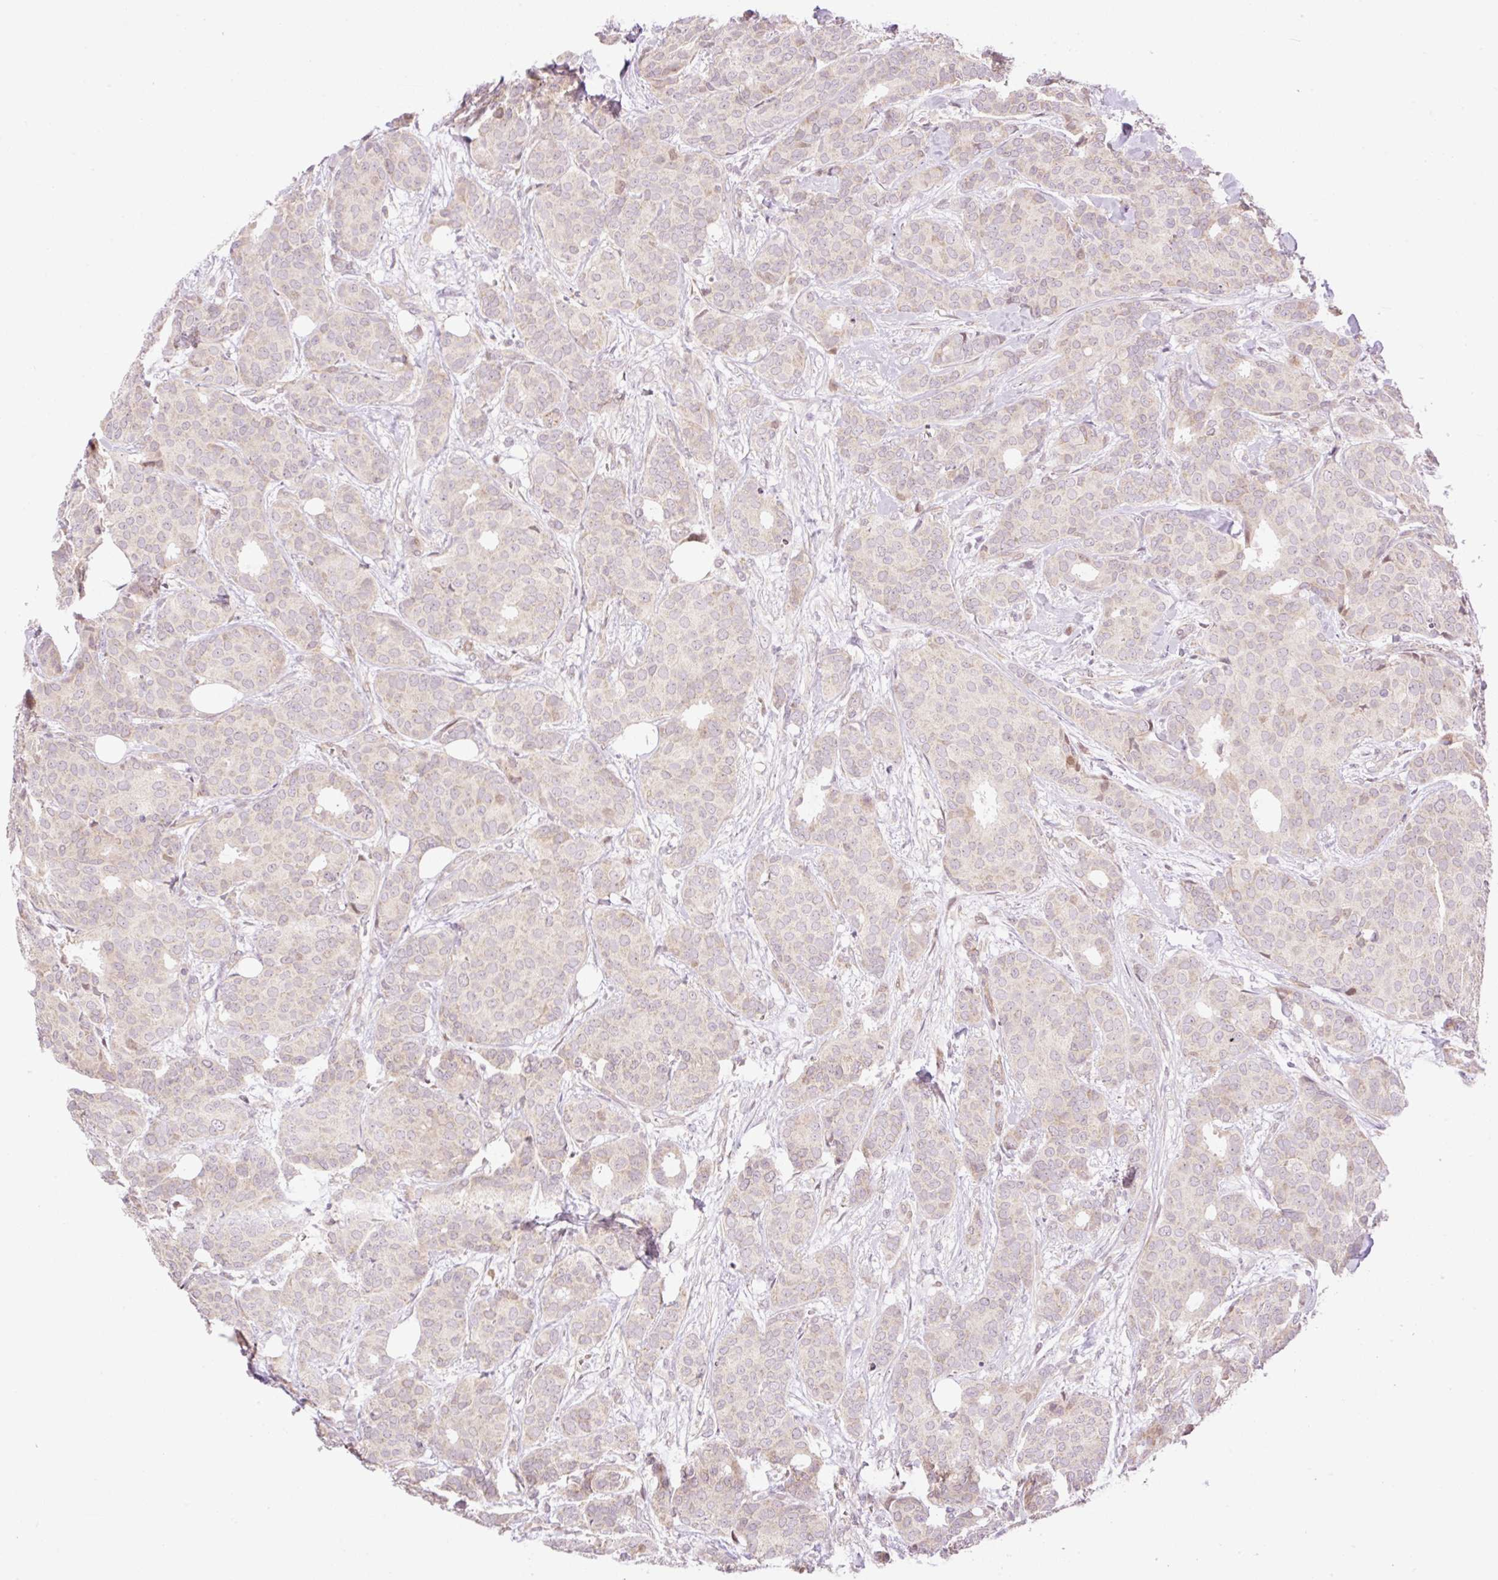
{"staining": {"intensity": "negative", "quantity": "none", "location": "none"}, "tissue": "breast cancer", "cell_type": "Tumor cells", "image_type": "cancer", "snomed": [{"axis": "morphology", "description": "Duct carcinoma"}, {"axis": "topography", "description": "Breast"}], "caption": "There is no significant expression in tumor cells of breast cancer. Nuclei are stained in blue.", "gene": "ZNF394", "patient": {"sex": "female", "age": 70}}